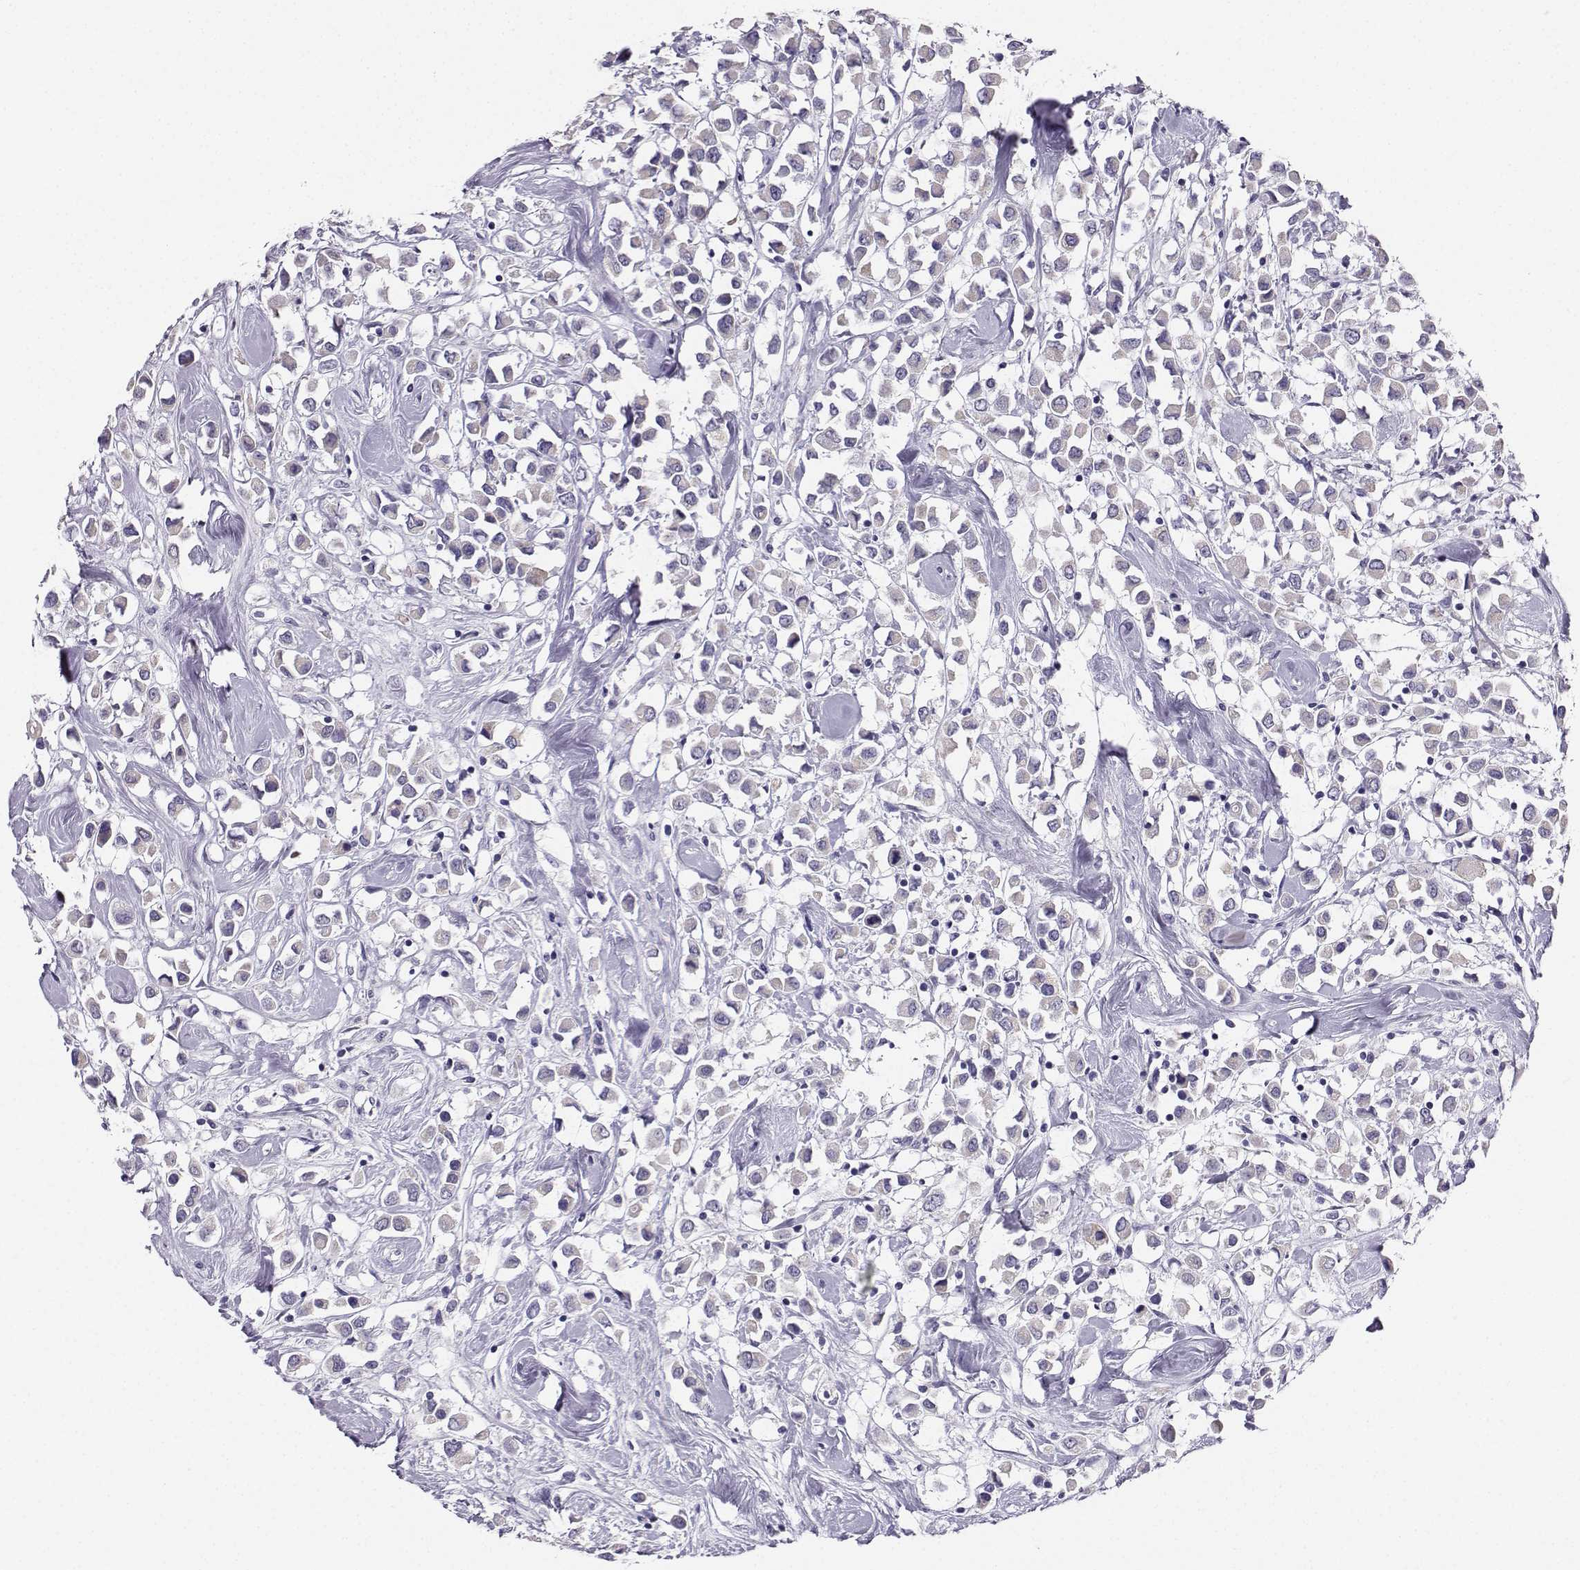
{"staining": {"intensity": "weak", "quantity": "<25%", "location": "cytoplasmic/membranous"}, "tissue": "breast cancer", "cell_type": "Tumor cells", "image_type": "cancer", "snomed": [{"axis": "morphology", "description": "Duct carcinoma"}, {"axis": "topography", "description": "Breast"}], "caption": "Photomicrograph shows no protein staining in tumor cells of breast intraductal carcinoma tissue.", "gene": "AVP", "patient": {"sex": "female", "age": 61}}